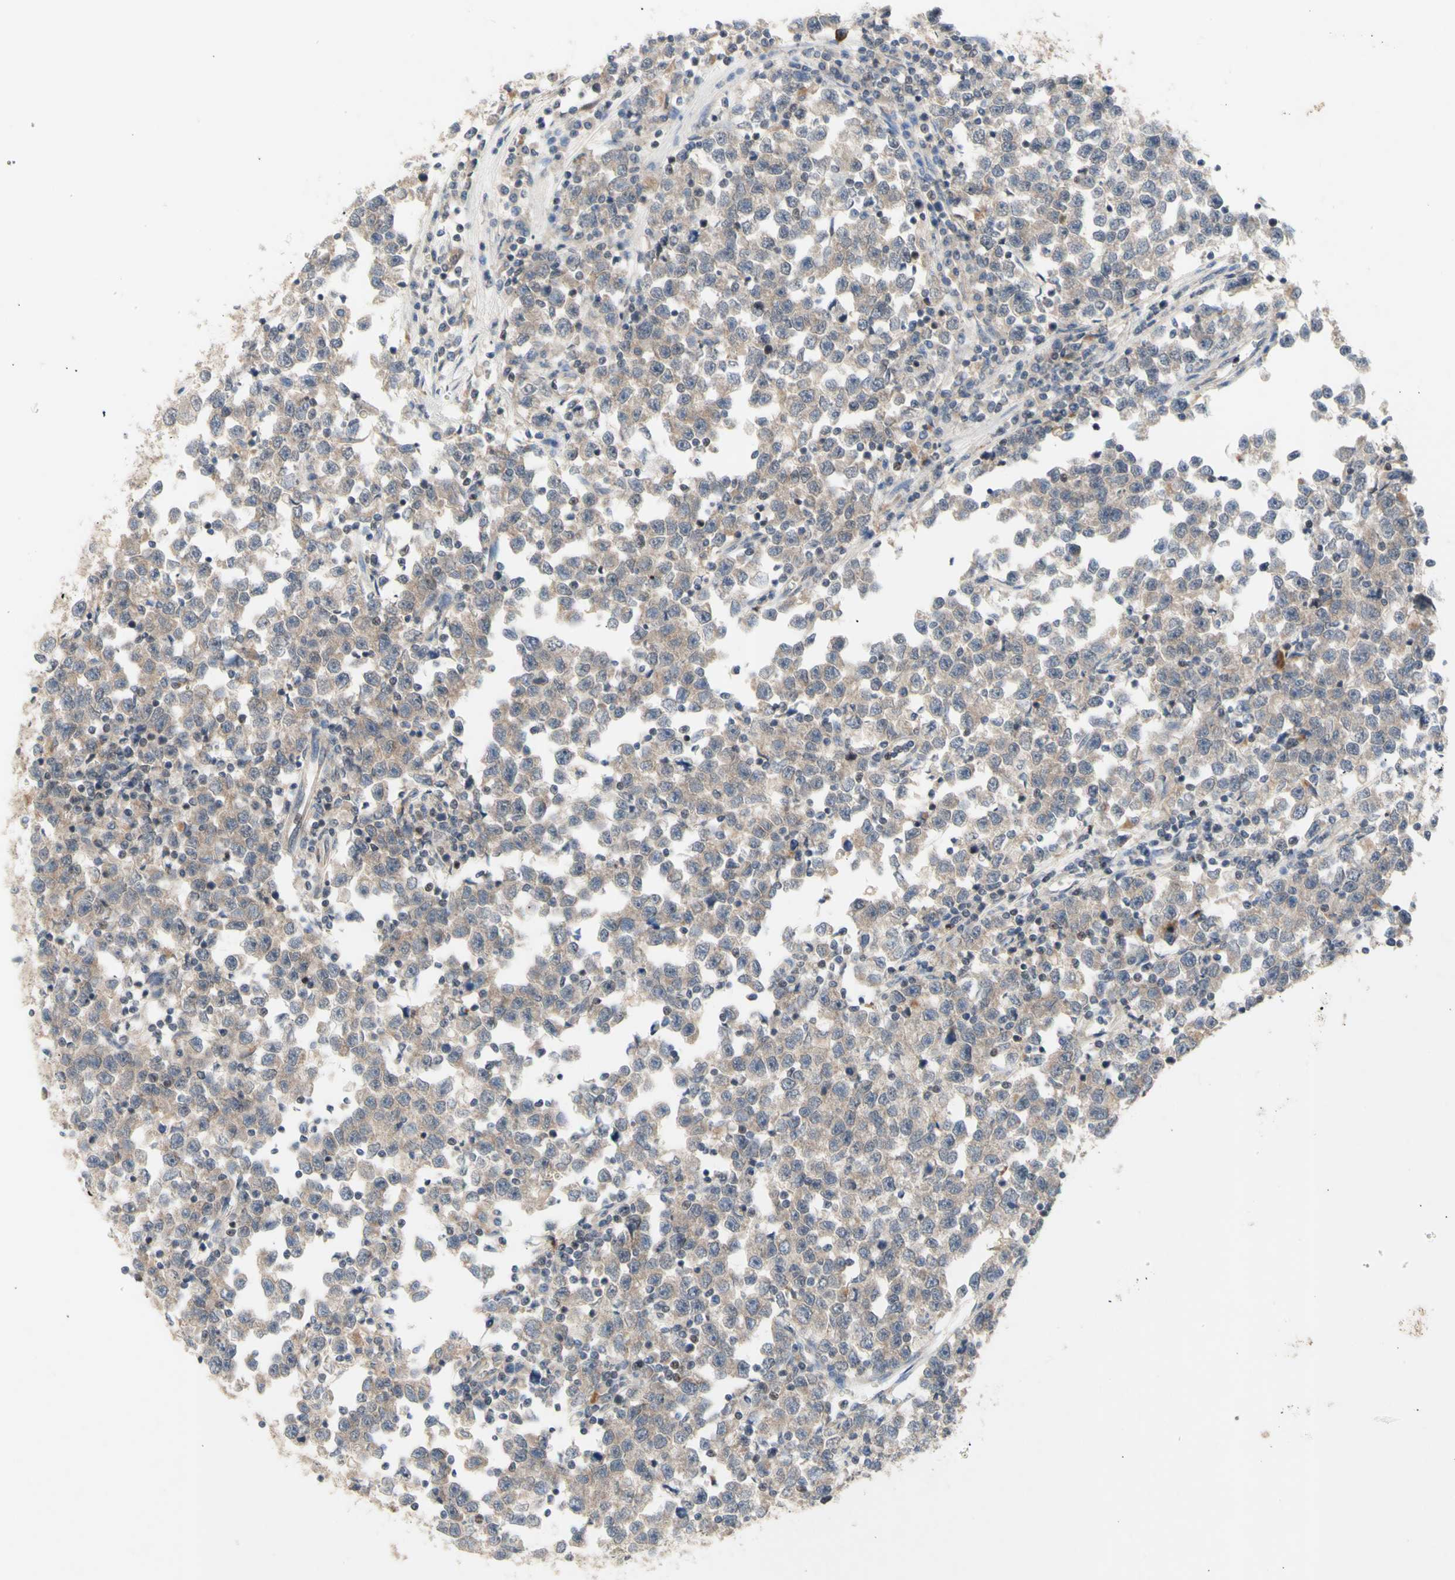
{"staining": {"intensity": "weak", "quantity": ">75%", "location": "cytoplasmic/membranous"}, "tissue": "testis cancer", "cell_type": "Tumor cells", "image_type": "cancer", "snomed": [{"axis": "morphology", "description": "Seminoma, NOS"}, {"axis": "topography", "description": "Testis"}], "caption": "Testis cancer stained with DAB immunohistochemistry (IHC) reveals low levels of weak cytoplasmic/membranous expression in about >75% of tumor cells. The staining was performed using DAB to visualize the protein expression in brown, while the nuclei were stained in blue with hematoxylin (Magnification: 20x).", "gene": "NLRP1", "patient": {"sex": "male", "age": 43}}